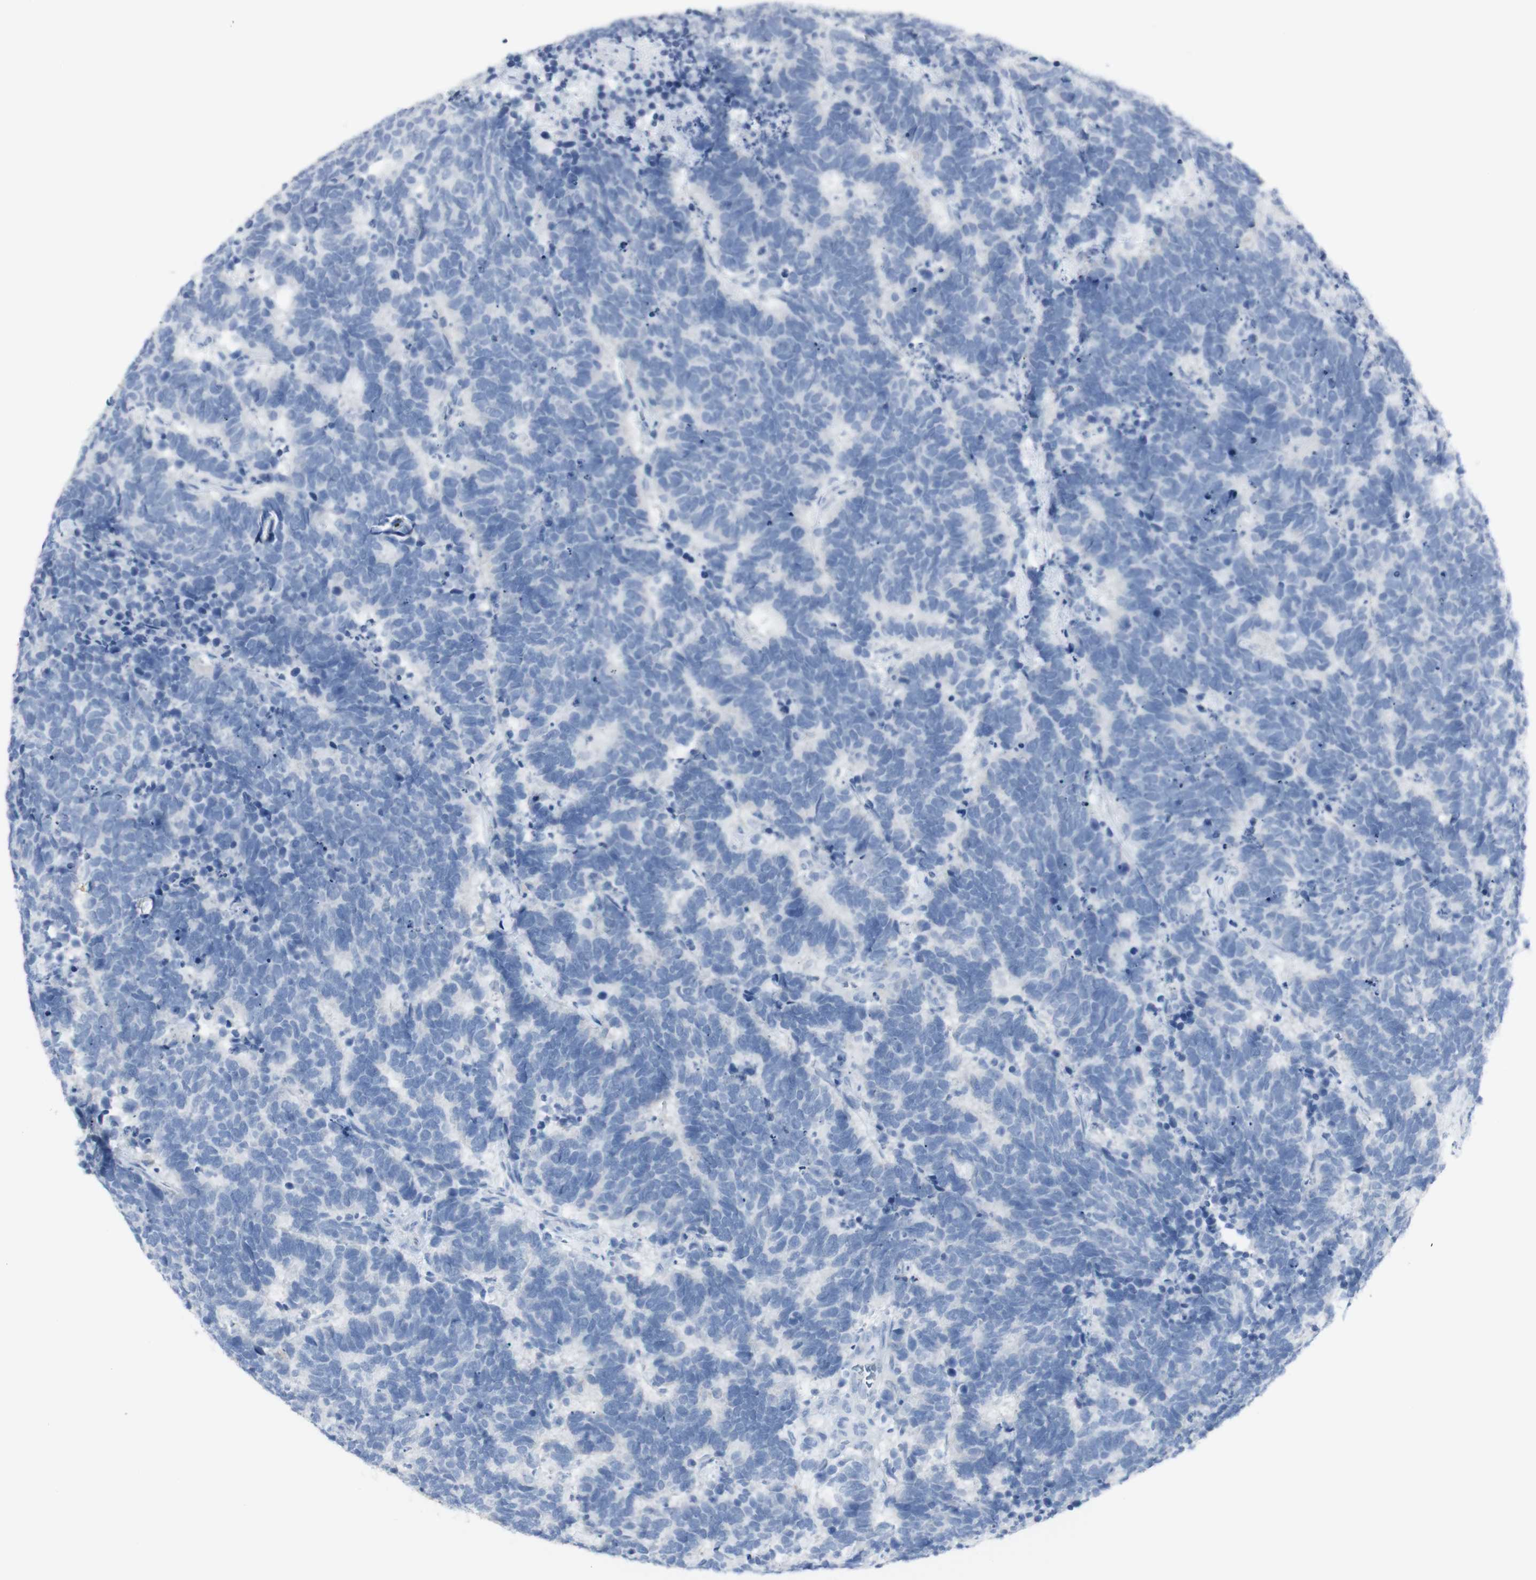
{"staining": {"intensity": "negative", "quantity": "none", "location": "none"}, "tissue": "carcinoid", "cell_type": "Tumor cells", "image_type": "cancer", "snomed": [{"axis": "morphology", "description": "Carcinoma, NOS"}, {"axis": "morphology", "description": "Carcinoid, malignant, NOS"}, {"axis": "topography", "description": "Urinary bladder"}], "caption": "The micrograph shows no staining of tumor cells in carcinoid. (Brightfield microscopy of DAB (3,3'-diaminobenzidine) immunohistochemistry (IHC) at high magnification).", "gene": "CD207", "patient": {"sex": "male", "age": 57}}